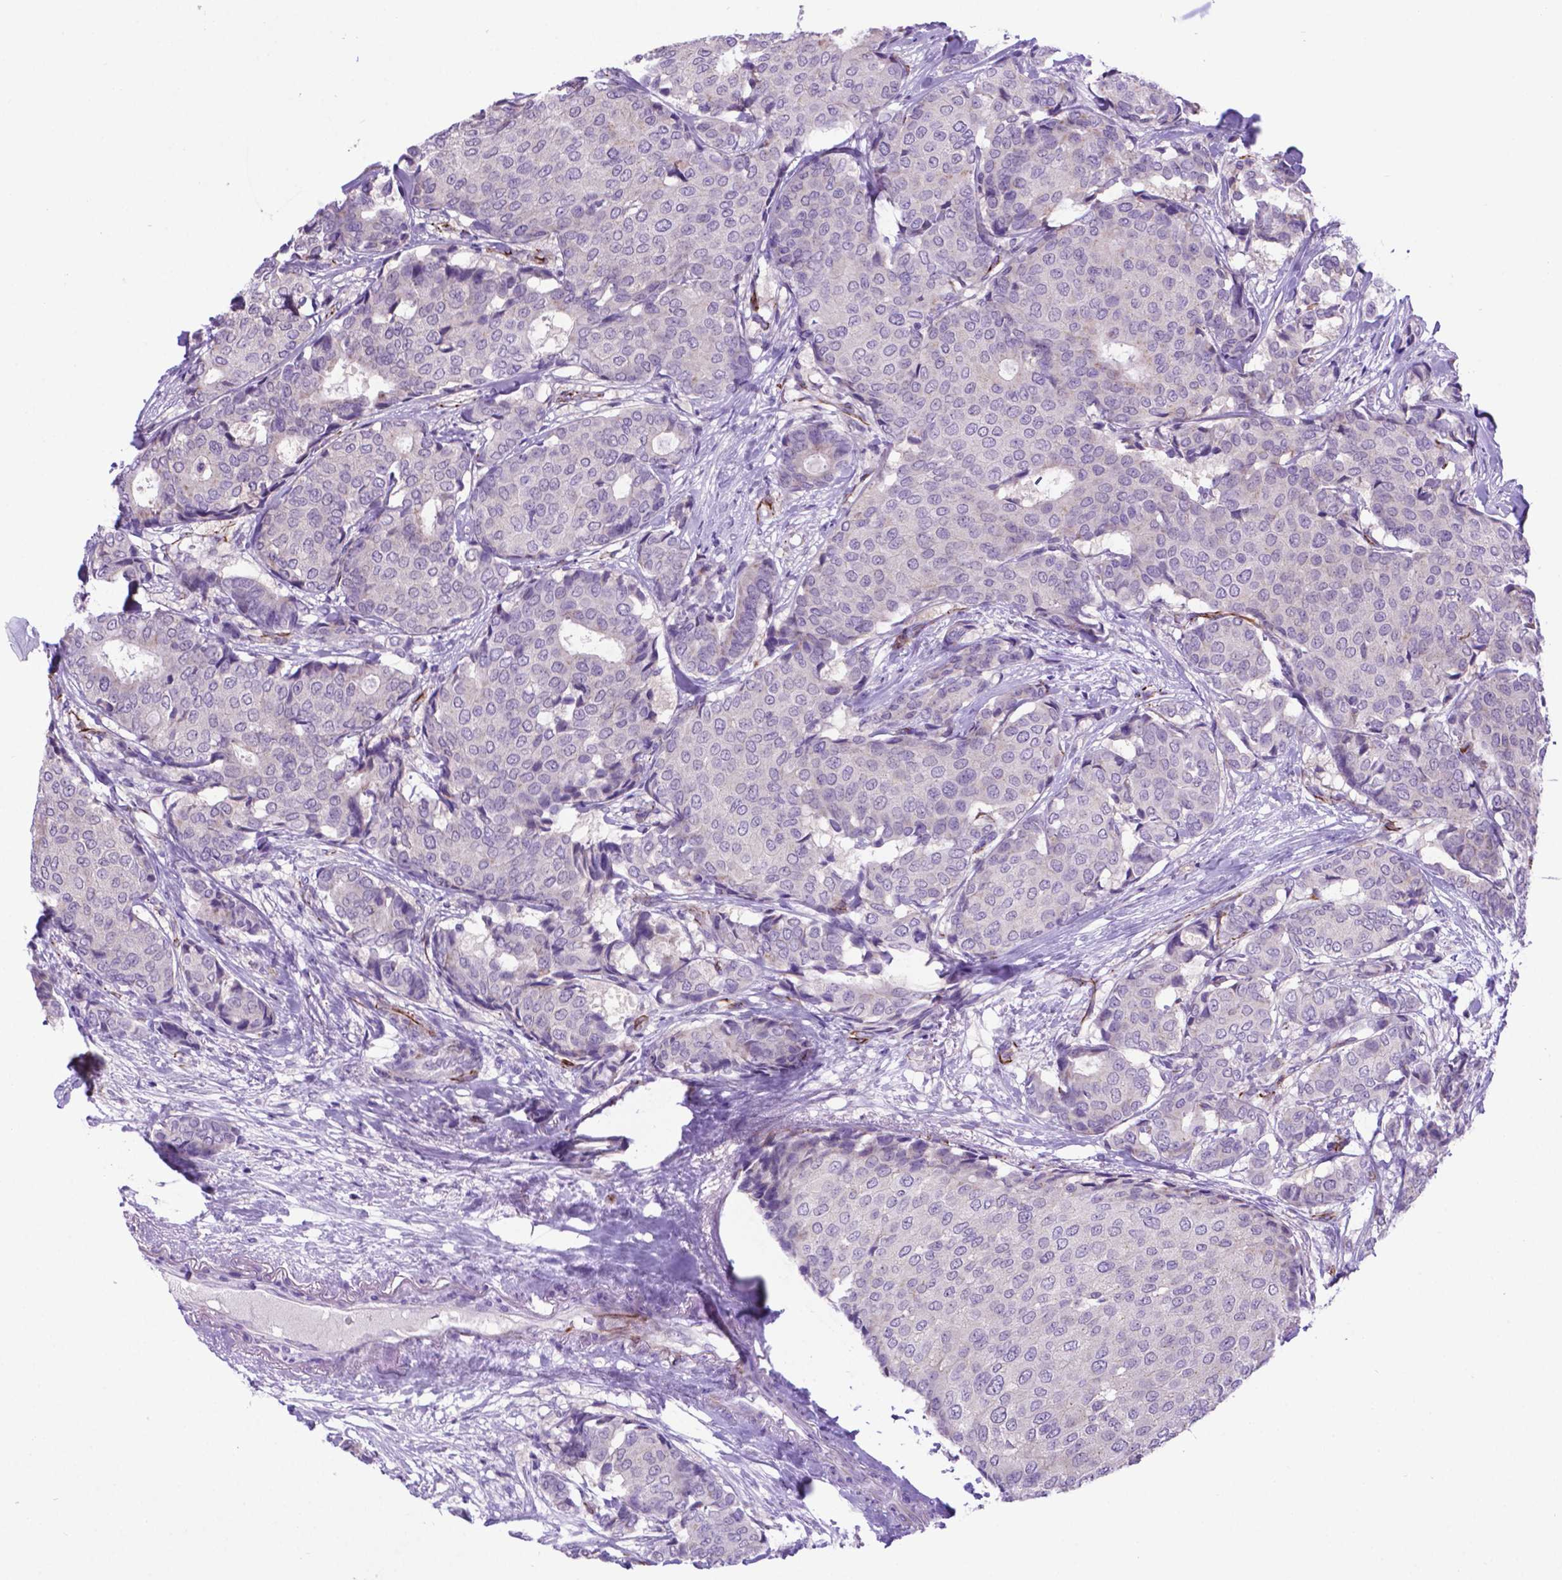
{"staining": {"intensity": "negative", "quantity": "none", "location": "none"}, "tissue": "breast cancer", "cell_type": "Tumor cells", "image_type": "cancer", "snomed": [{"axis": "morphology", "description": "Duct carcinoma"}, {"axis": "topography", "description": "Breast"}], "caption": "Immunohistochemistry (IHC) histopathology image of neoplastic tissue: human breast cancer (invasive ductal carcinoma) stained with DAB (3,3'-diaminobenzidine) exhibits no significant protein positivity in tumor cells. (Stains: DAB immunohistochemistry with hematoxylin counter stain, Microscopy: brightfield microscopy at high magnification).", "gene": "LZTR1", "patient": {"sex": "female", "age": 75}}